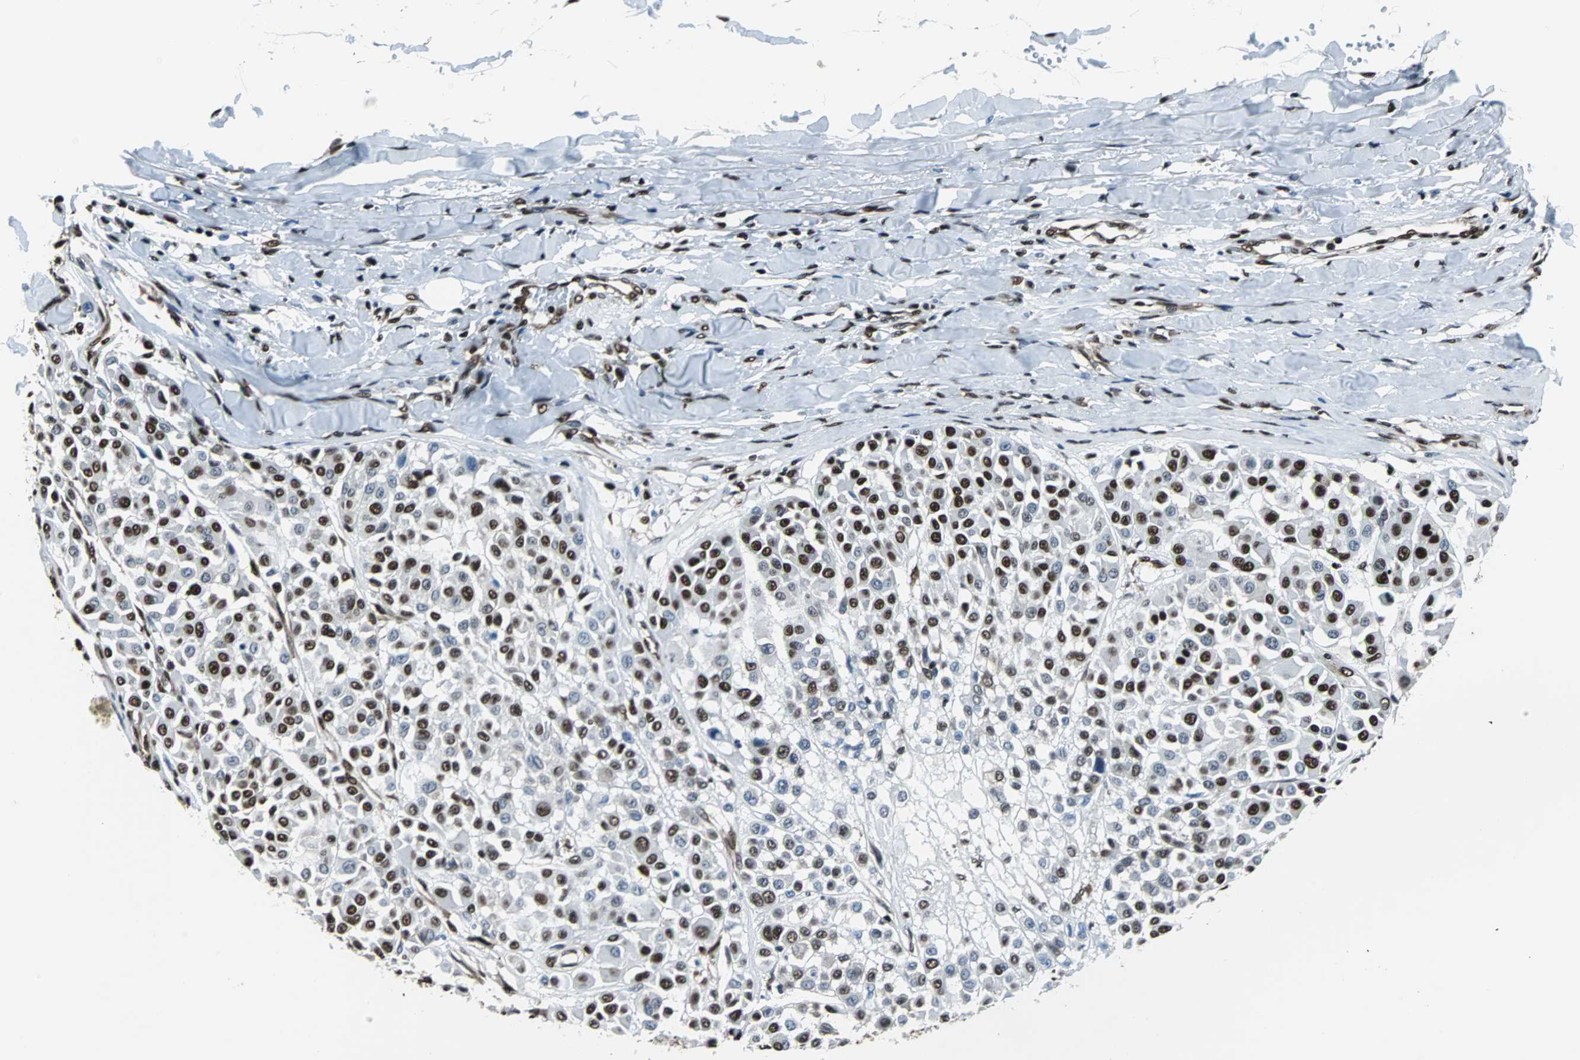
{"staining": {"intensity": "strong", "quantity": "25%-75%", "location": "nuclear"}, "tissue": "melanoma", "cell_type": "Tumor cells", "image_type": "cancer", "snomed": [{"axis": "morphology", "description": "Malignant melanoma, Metastatic site"}, {"axis": "topography", "description": "Soft tissue"}], "caption": "Melanoma tissue displays strong nuclear positivity in approximately 25%-75% of tumor cells", "gene": "FUBP1", "patient": {"sex": "male", "age": 41}}